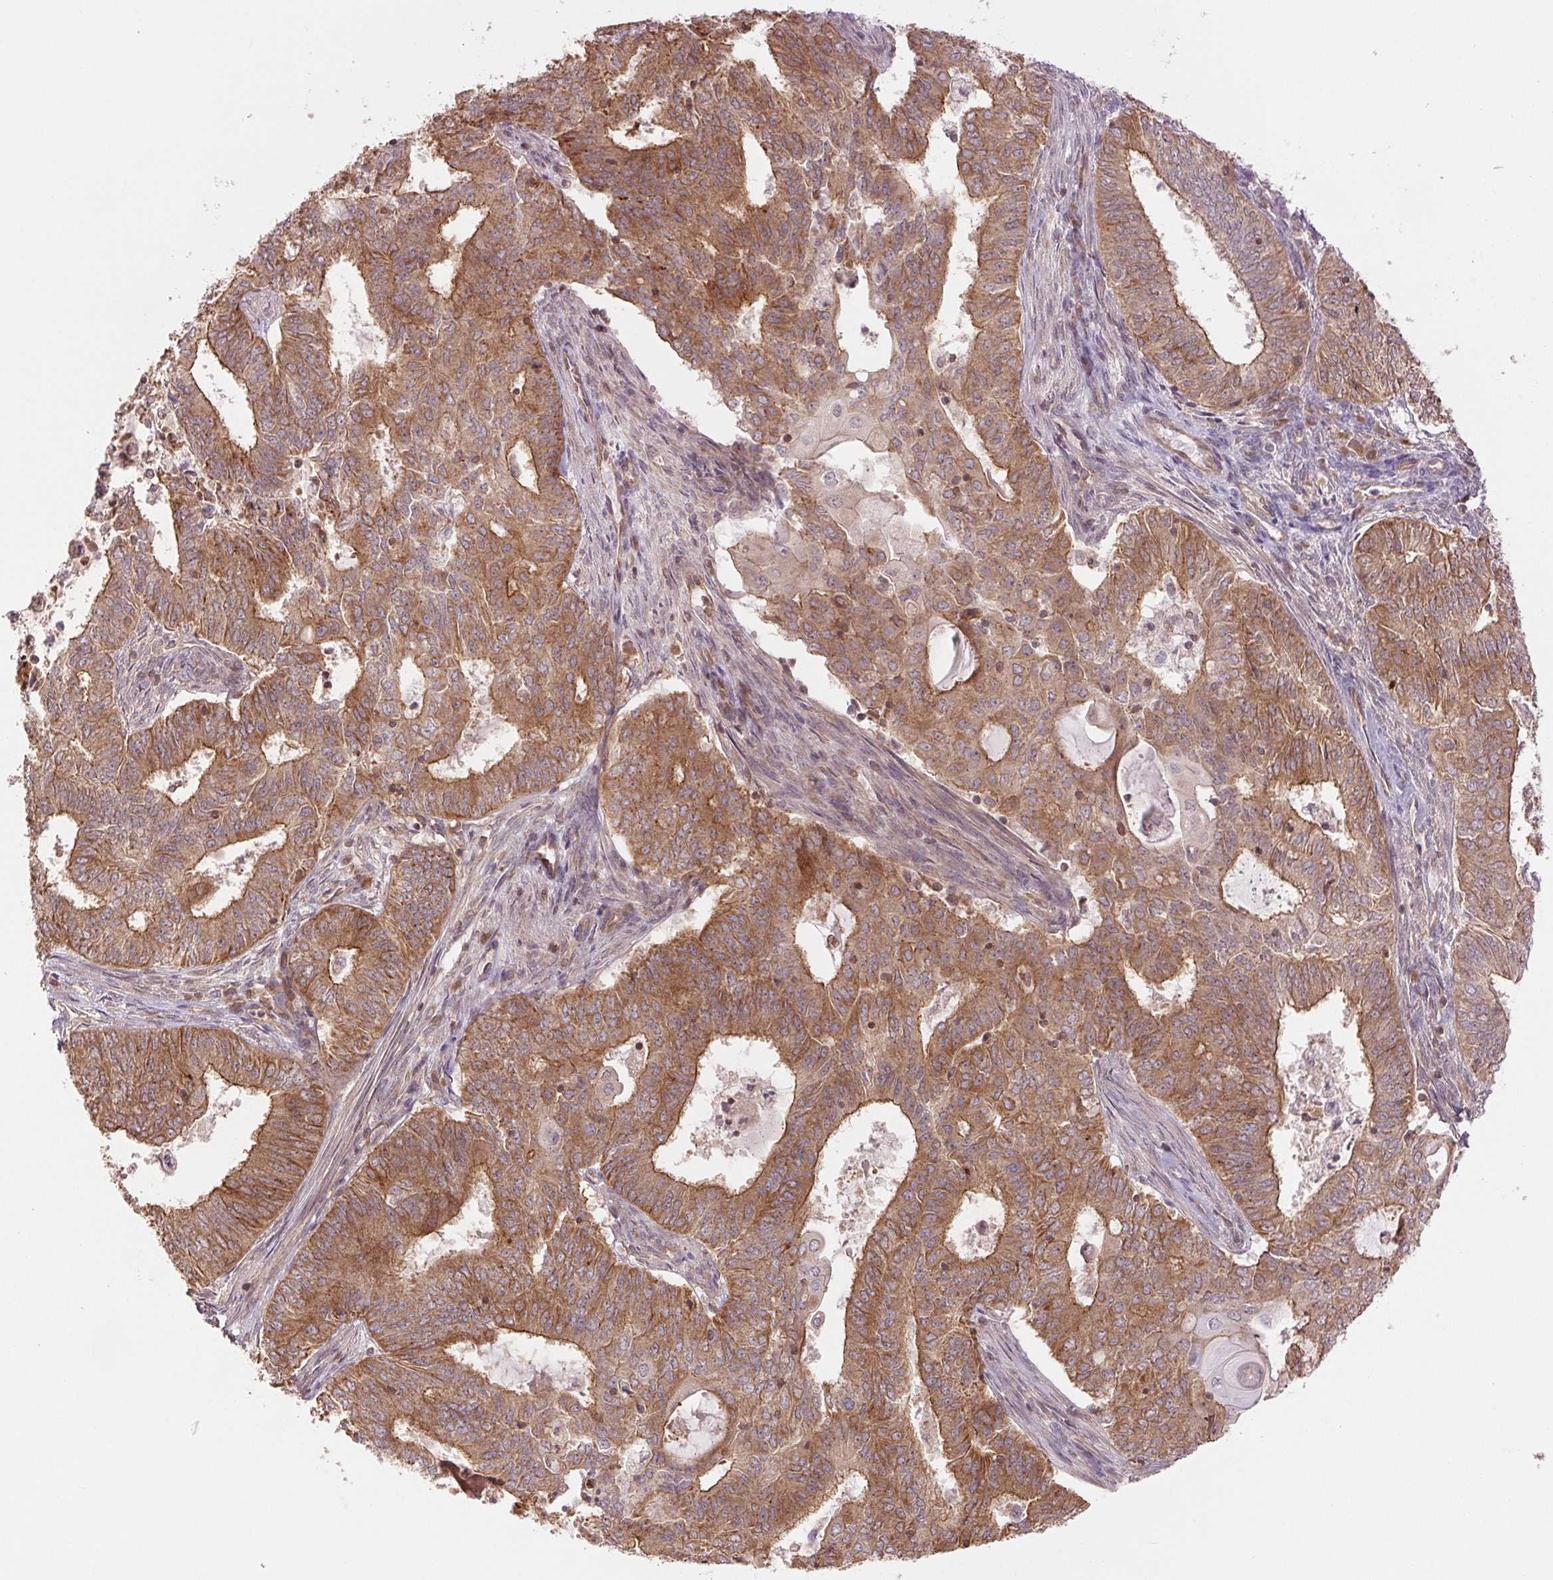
{"staining": {"intensity": "strong", "quantity": ">75%", "location": "cytoplasmic/membranous"}, "tissue": "endometrial cancer", "cell_type": "Tumor cells", "image_type": "cancer", "snomed": [{"axis": "morphology", "description": "Adenocarcinoma, NOS"}, {"axis": "topography", "description": "Endometrium"}], "caption": "The immunohistochemical stain shows strong cytoplasmic/membranous positivity in tumor cells of adenocarcinoma (endometrial) tissue.", "gene": "STARD7", "patient": {"sex": "female", "age": 62}}